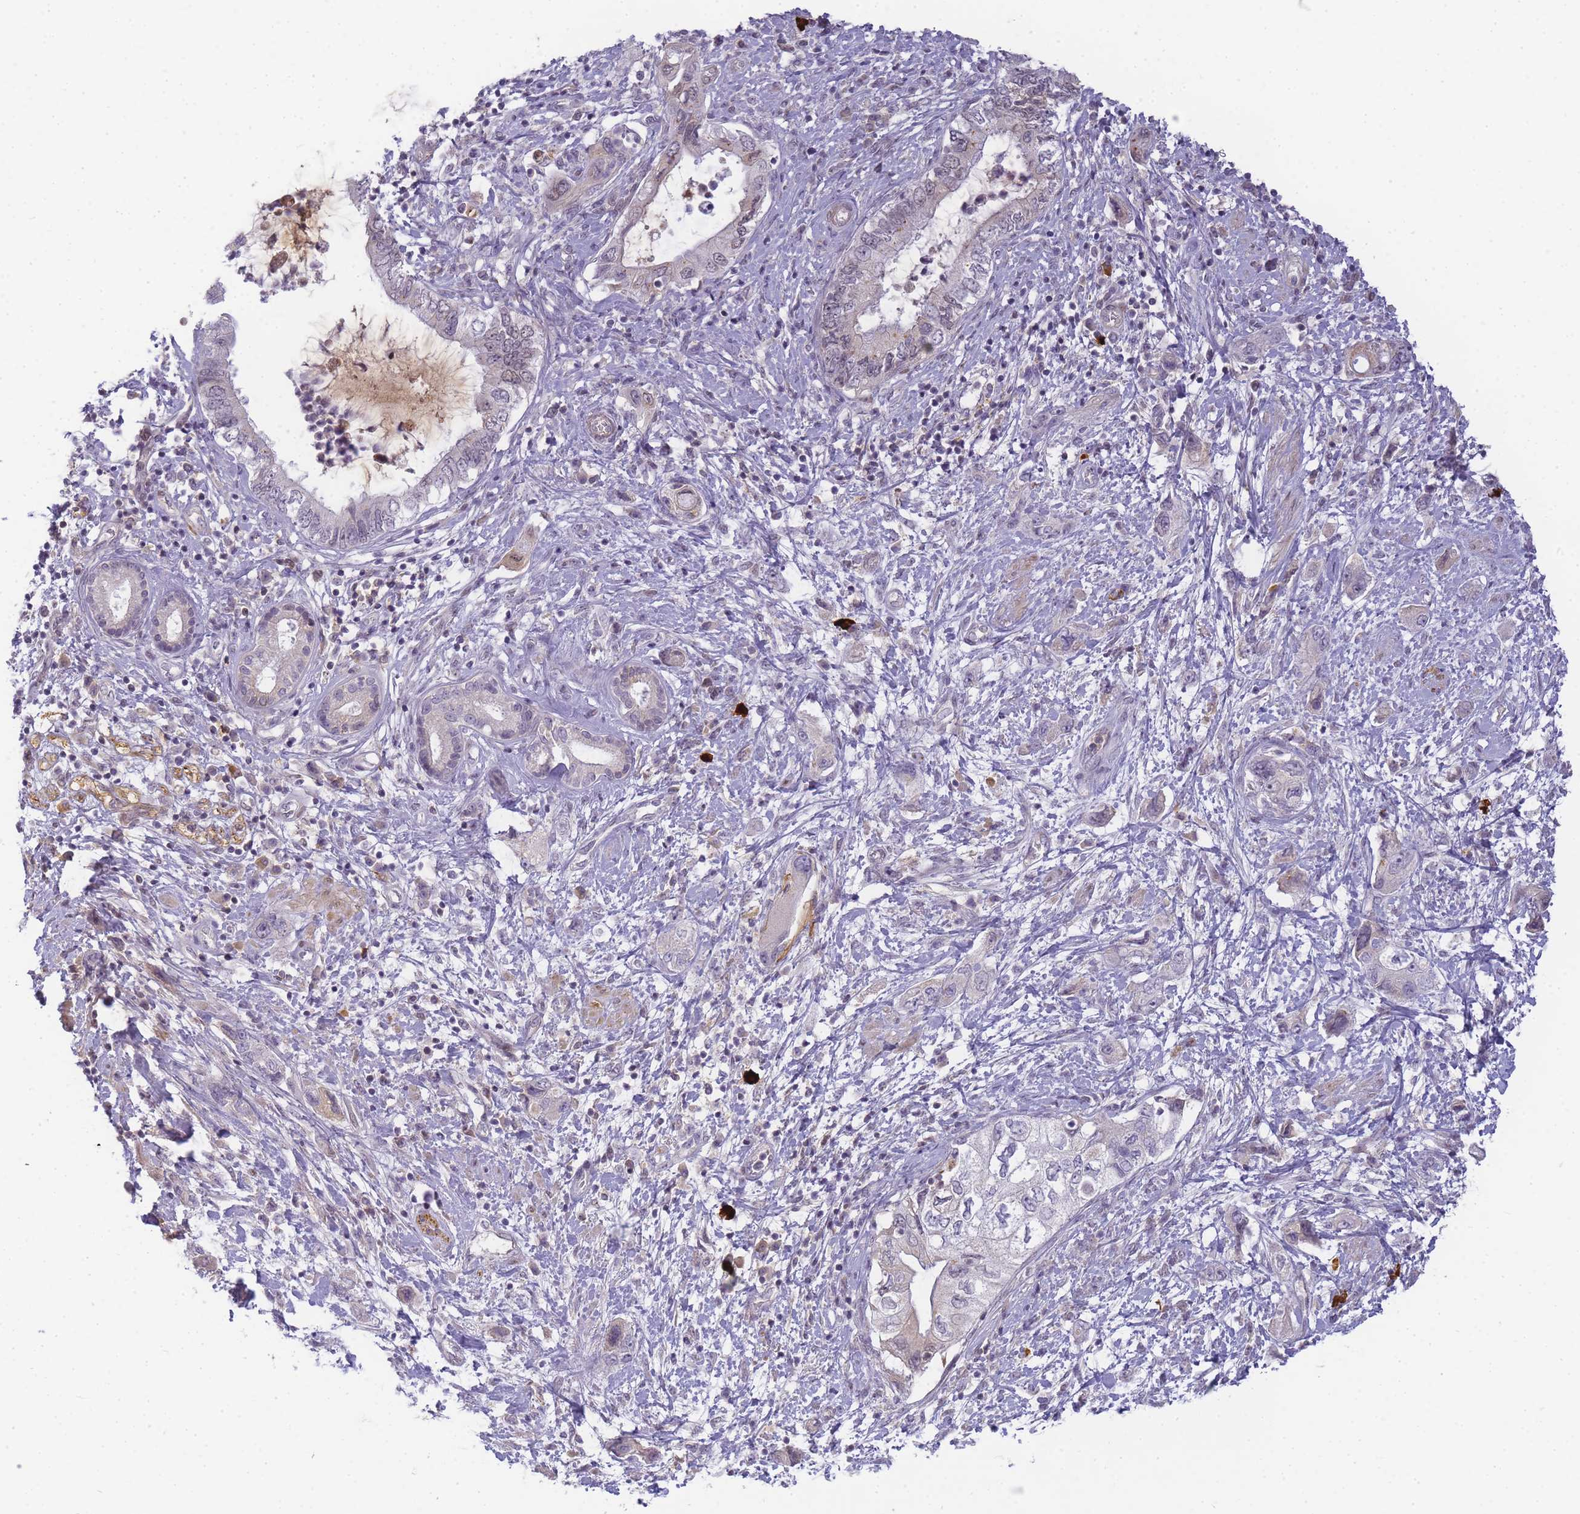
{"staining": {"intensity": "negative", "quantity": "none", "location": "none"}, "tissue": "pancreatic cancer", "cell_type": "Tumor cells", "image_type": "cancer", "snomed": [{"axis": "morphology", "description": "Adenocarcinoma, NOS"}, {"axis": "topography", "description": "Pancreas"}], "caption": "This is an IHC histopathology image of human pancreatic cancer (adenocarcinoma). There is no staining in tumor cells.", "gene": "RRAD", "patient": {"sex": "female", "age": 73}}